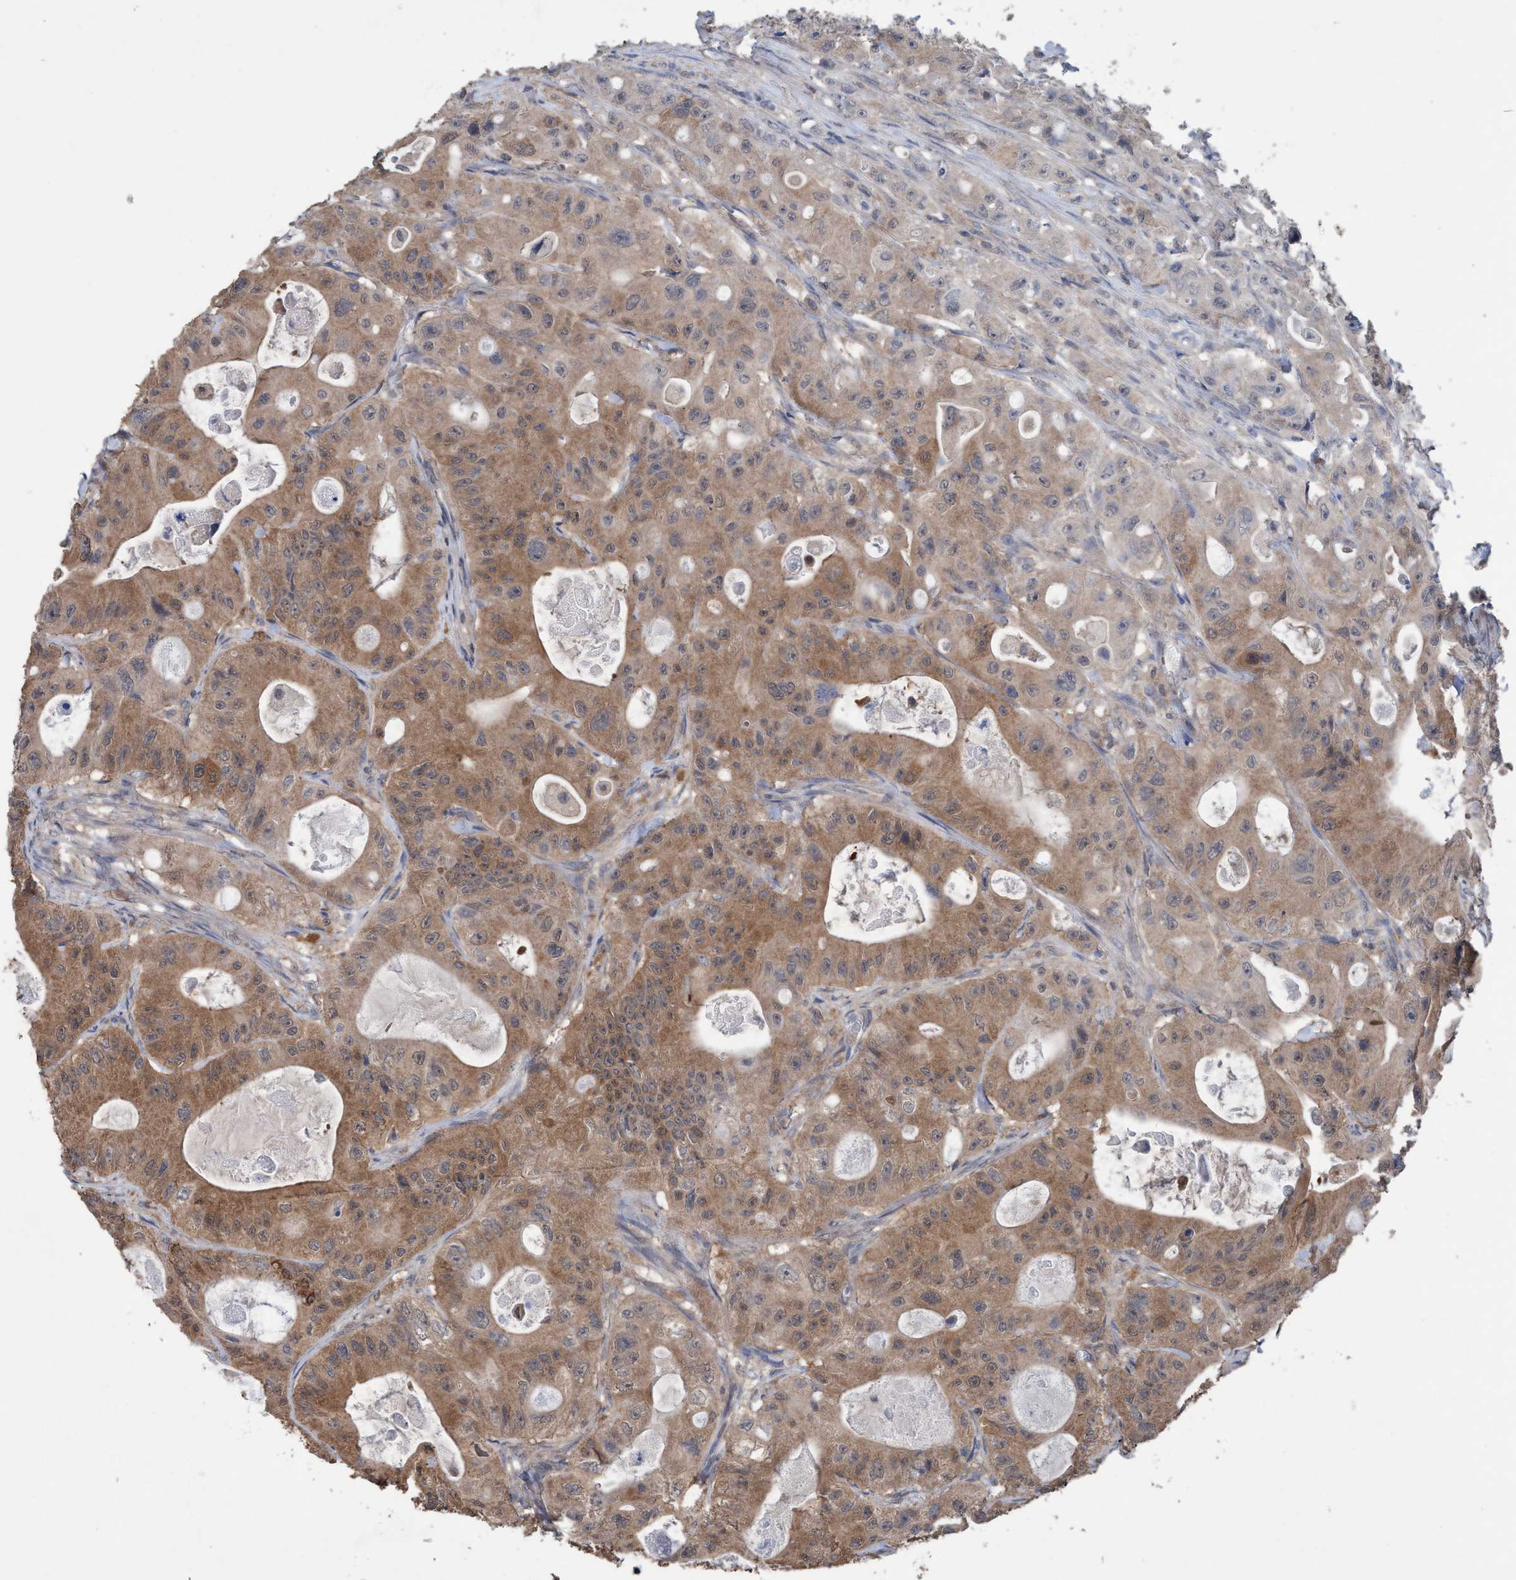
{"staining": {"intensity": "moderate", "quantity": ">75%", "location": "cytoplasmic/membranous"}, "tissue": "colorectal cancer", "cell_type": "Tumor cells", "image_type": "cancer", "snomed": [{"axis": "morphology", "description": "Adenocarcinoma, NOS"}, {"axis": "topography", "description": "Colon"}], "caption": "High-magnification brightfield microscopy of adenocarcinoma (colorectal) stained with DAB (brown) and counterstained with hematoxylin (blue). tumor cells exhibit moderate cytoplasmic/membranous positivity is appreciated in about>75% of cells.", "gene": "GLOD4", "patient": {"sex": "female", "age": 46}}